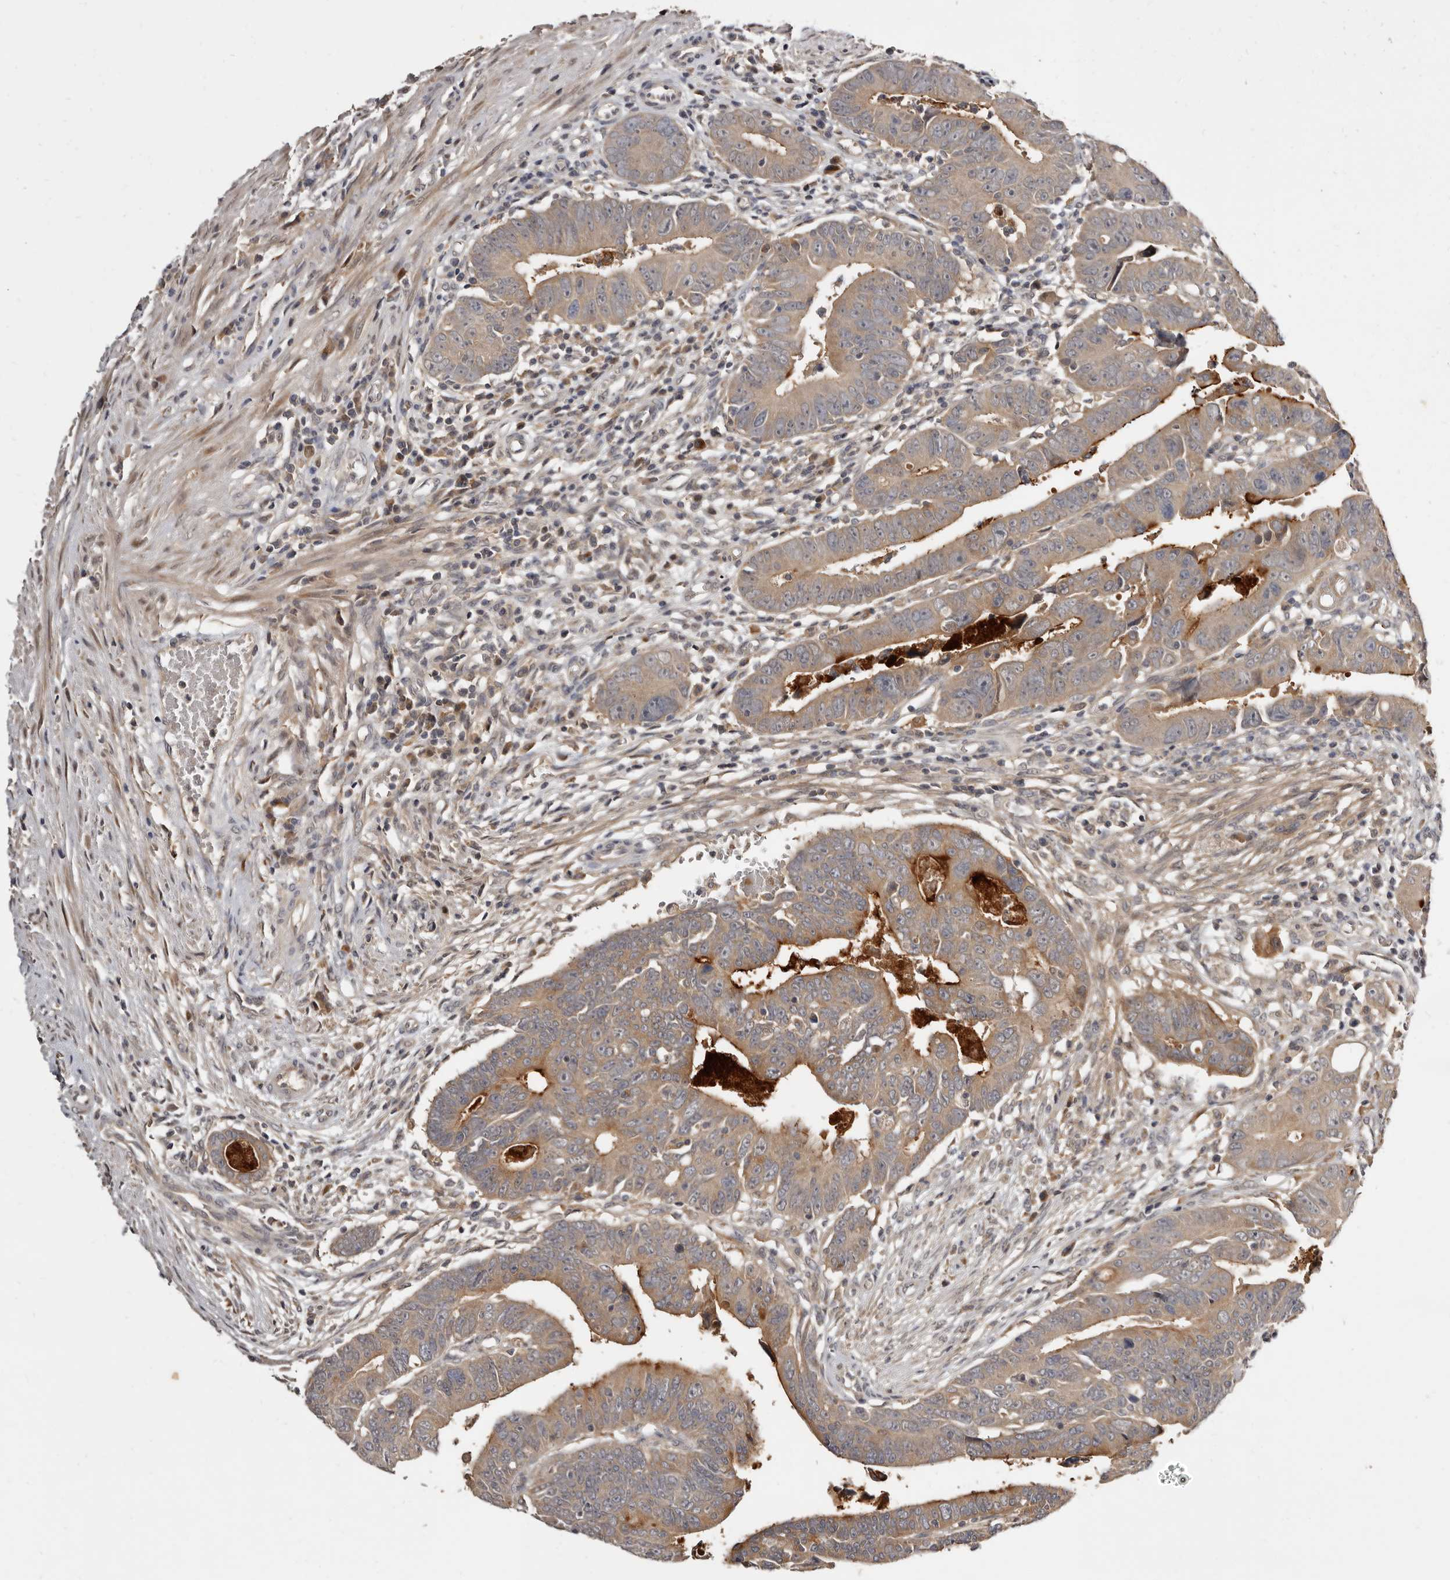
{"staining": {"intensity": "moderate", "quantity": ">75%", "location": "cytoplasmic/membranous"}, "tissue": "colorectal cancer", "cell_type": "Tumor cells", "image_type": "cancer", "snomed": [{"axis": "morphology", "description": "Adenocarcinoma, NOS"}, {"axis": "topography", "description": "Rectum"}], "caption": "A micrograph of colorectal cancer stained for a protein exhibits moderate cytoplasmic/membranous brown staining in tumor cells. (IHC, brightfield microscopy, high magnification).", "gene": "INAVA", "patient": {"sex": "female", "age": 65}}